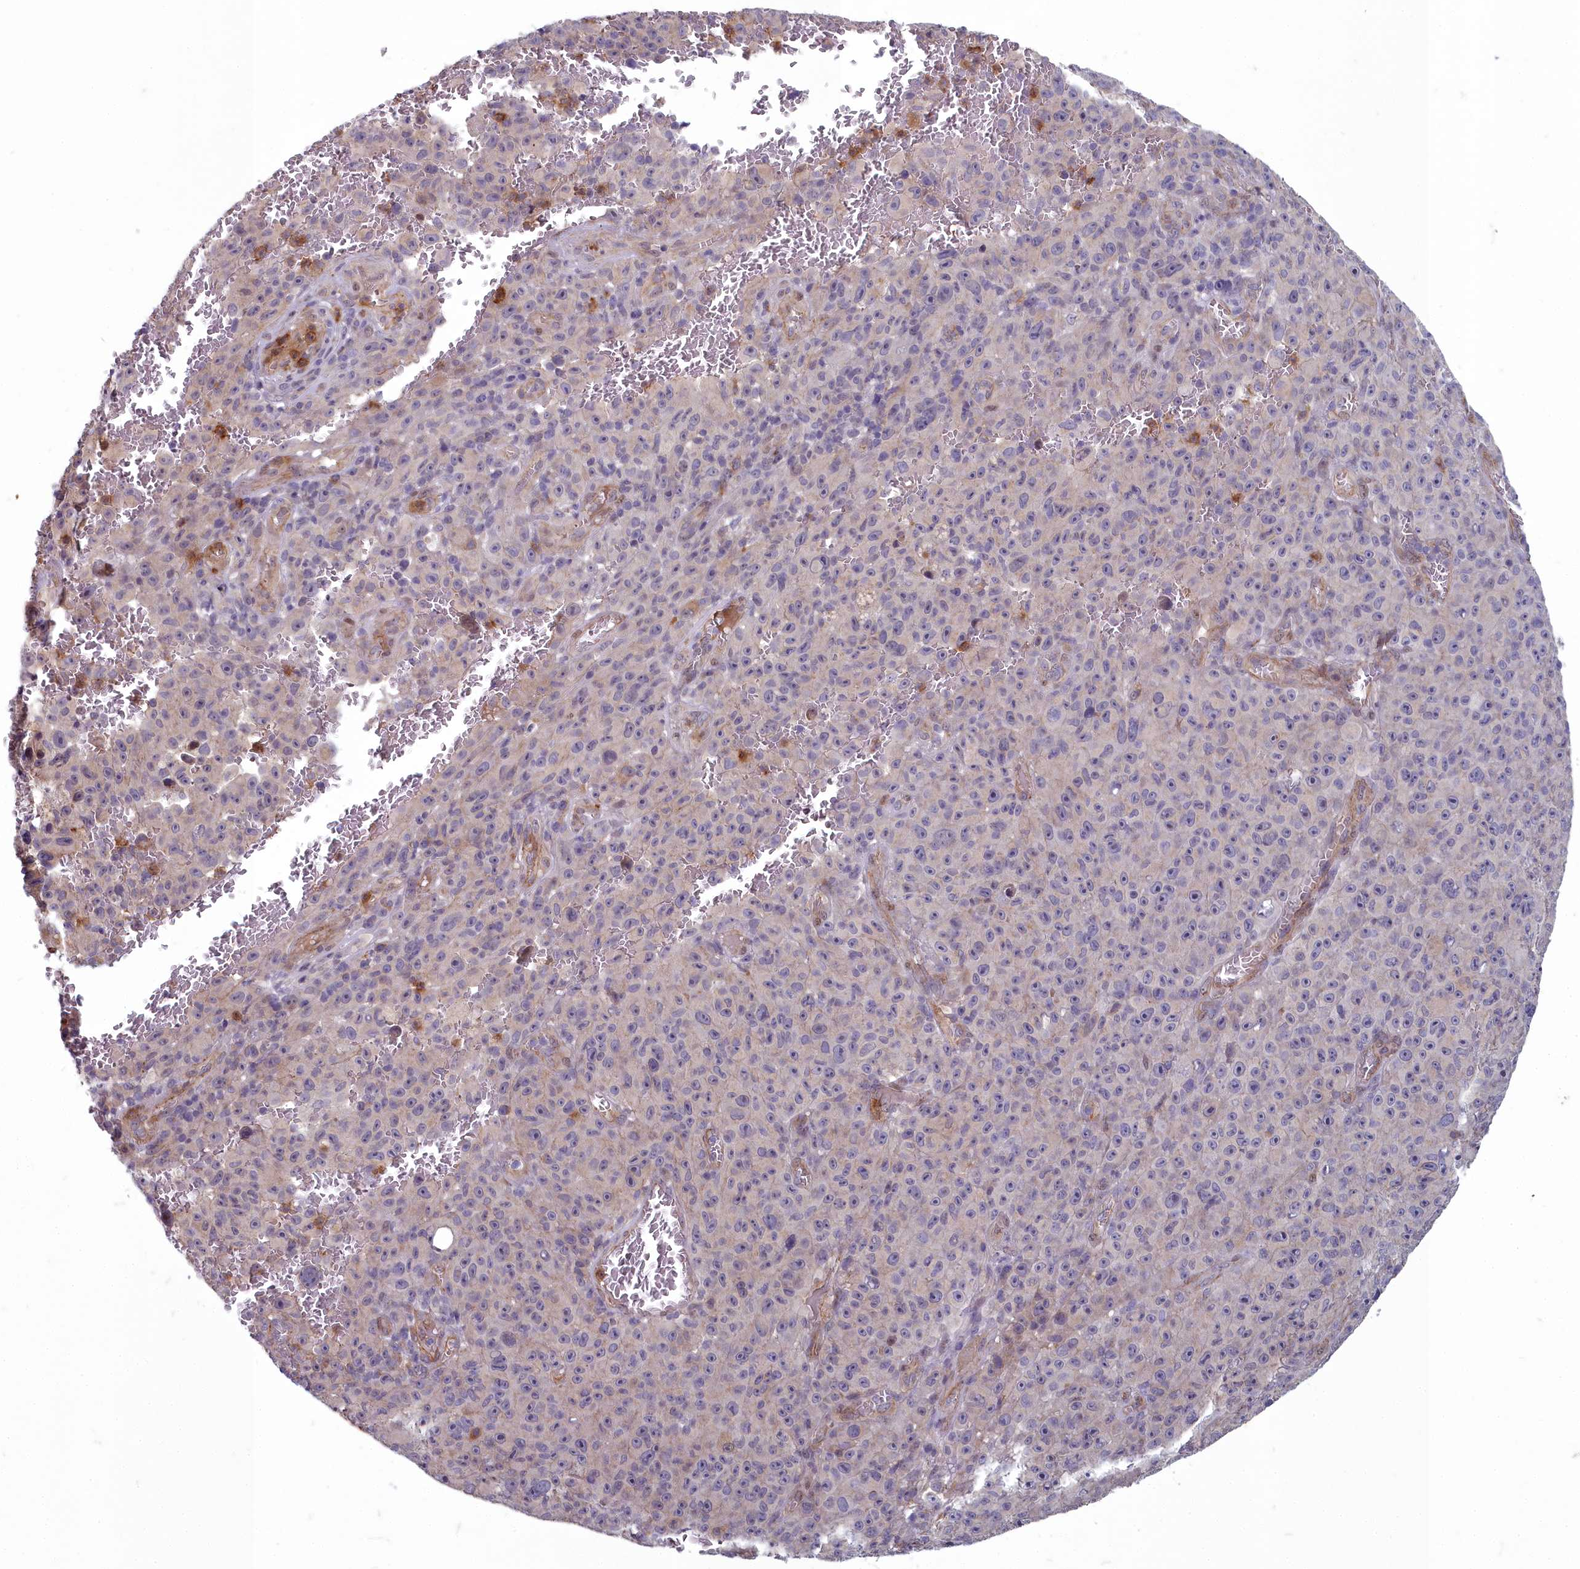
{"staining": {"intensity": "negative", "quantity": "none", "location": "none"}, "tissue": "melanoma", "cell_type": "Tumor cells", "image_type": "cancer", "snomed": [{"axis": "morphology", "description": "Malignant melanoma, NOS"}, {"axis": "topography", "description": "Skin"}], "caption": "Photomicrograph shows no significant protein staining in tumor cells of malignant melanoma.", "gene": "ZNF626", "patient": {"sex": "female", "age": 82}}